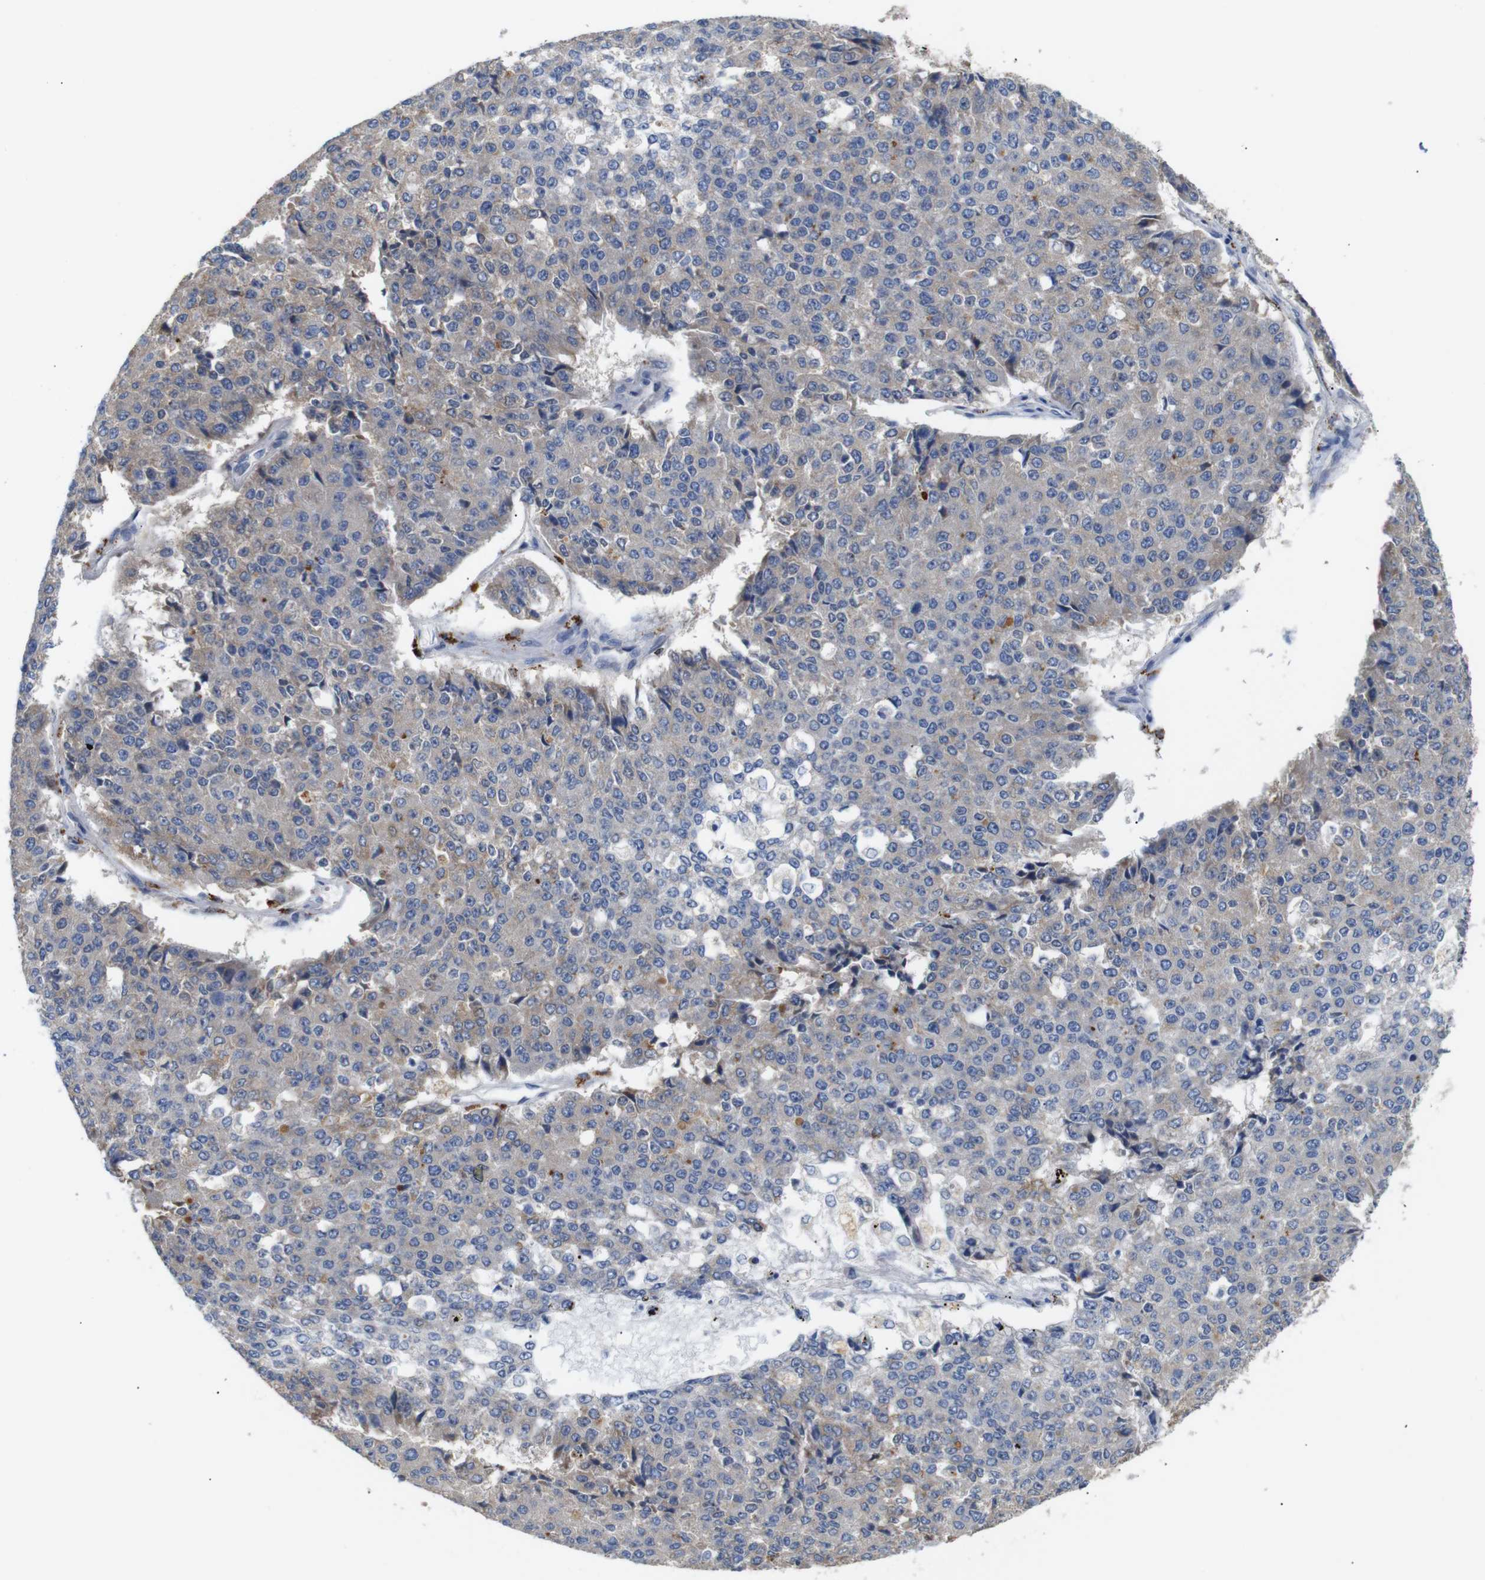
{"staining": {"intensity": "weak", "quantity": "25%-75%", "location": "cytoplasmic/membranous"}, "tissue": "pancreatic cancer", "cell_type": "Tumor cells", "image_type": "cancer", "snomed": [{"axis": "morphology", "description": "Adenocarcinoma, NOS"}, {"axis": "topography", "description": "Pancreas"}], "caption": "Human pancreatic cancer (adenocarcinoma) stained with a protein marker exhibits weak staining in tumor cells.", "gene": "ALOX15", "patient": {"sex": "male", "age": 50}}